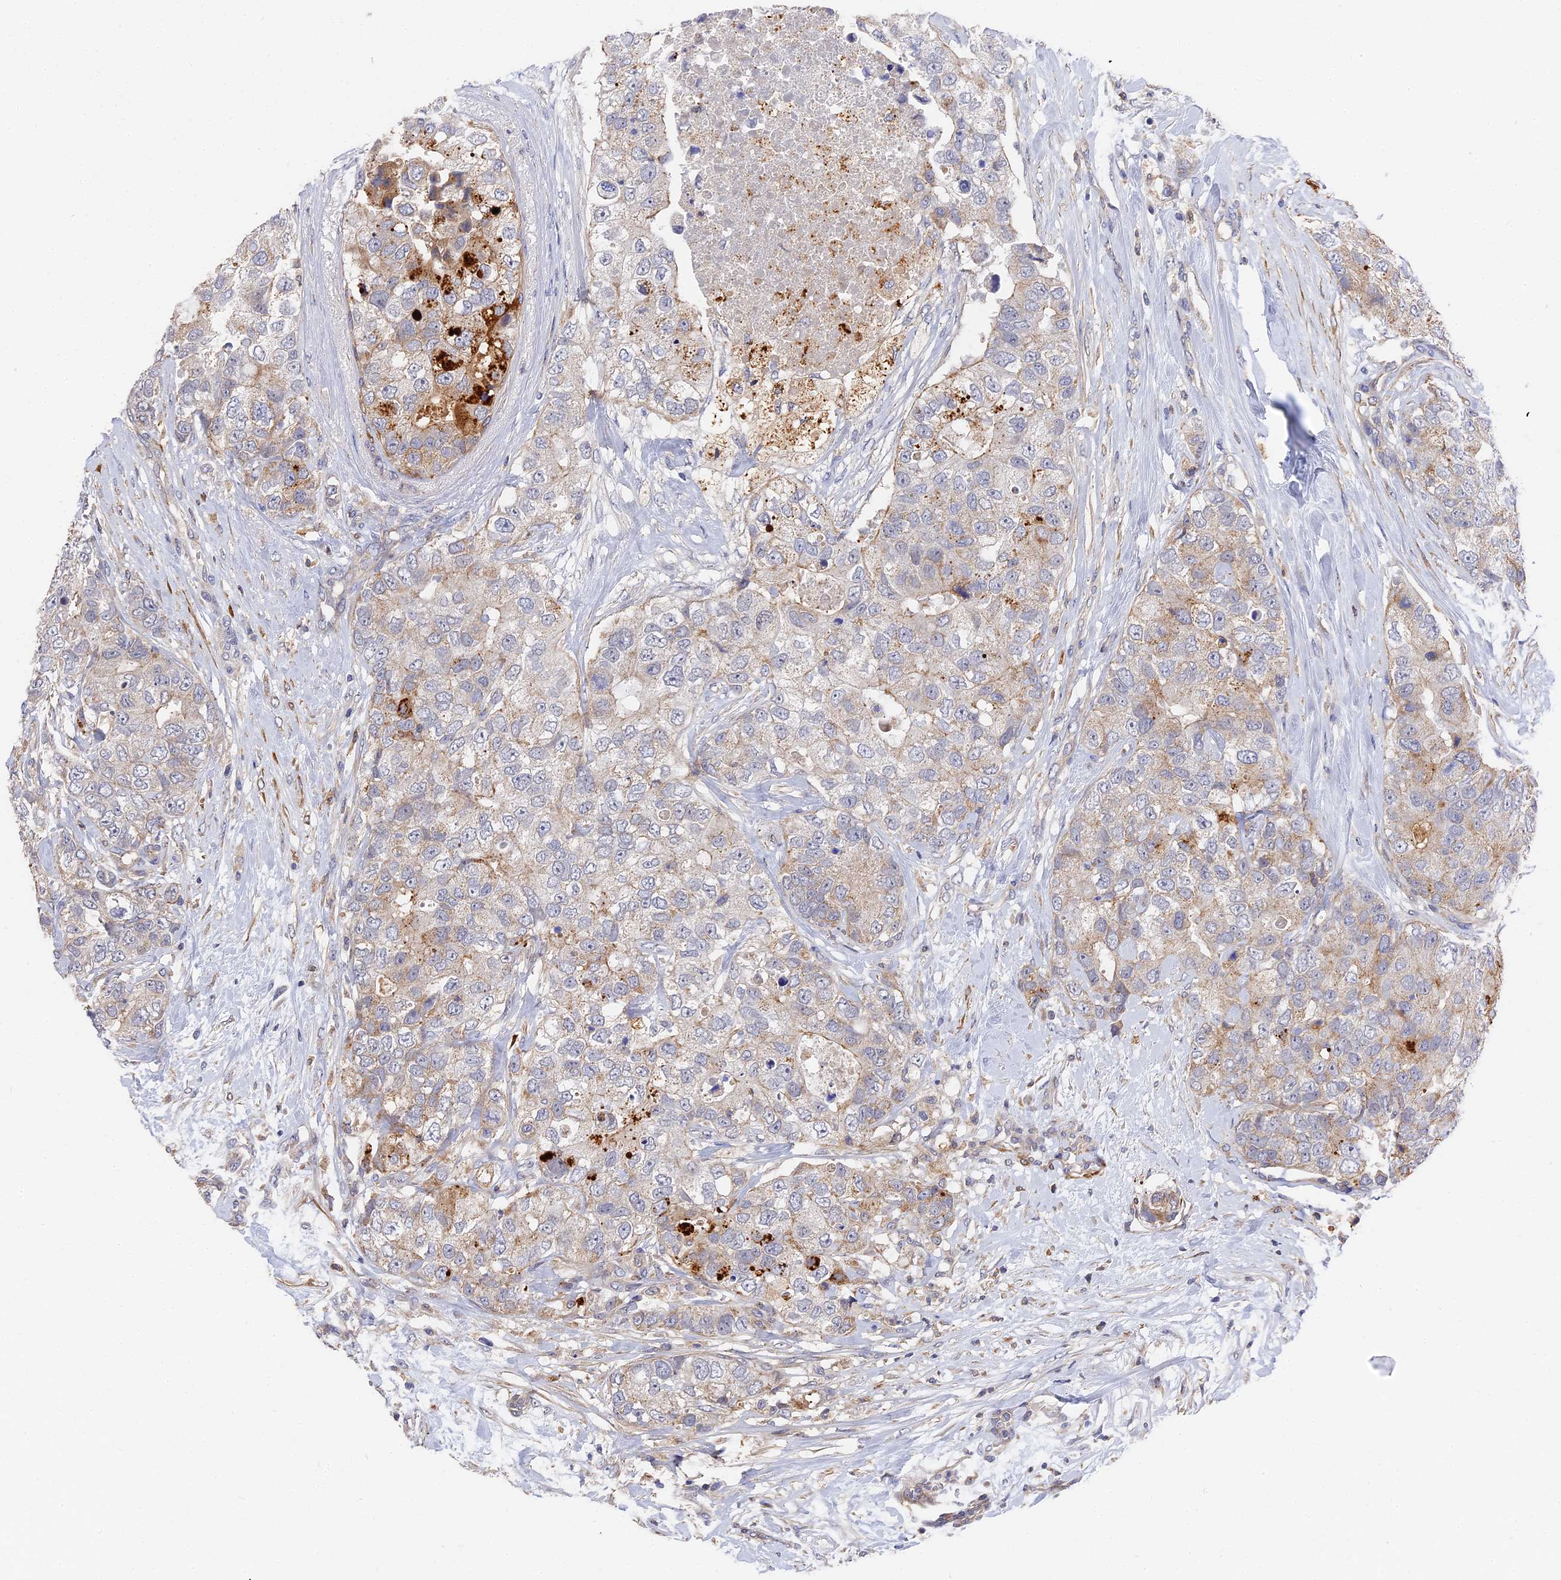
{"staining": {"intensity": "weak", "quantity": "<25%", "location": "cytoplasmic/membranous"}, "tissue": "breast cancer", "cell_type": "Tumor cells", "image_type": "cancer", "snomed": [{"axis": "morphology", "description": "Duct carcinoma"}, {"axis": "topography", "description": "Breast"}], "caption": "Immunohistochemistry micrograph of neoplastic tissue: human breast infiltrating ductal carcinoma stained with DAB shows no significant protein expression in tumor cells.", "gene": "CCDC113", "patient": {"sex": "female", "age": 62}}